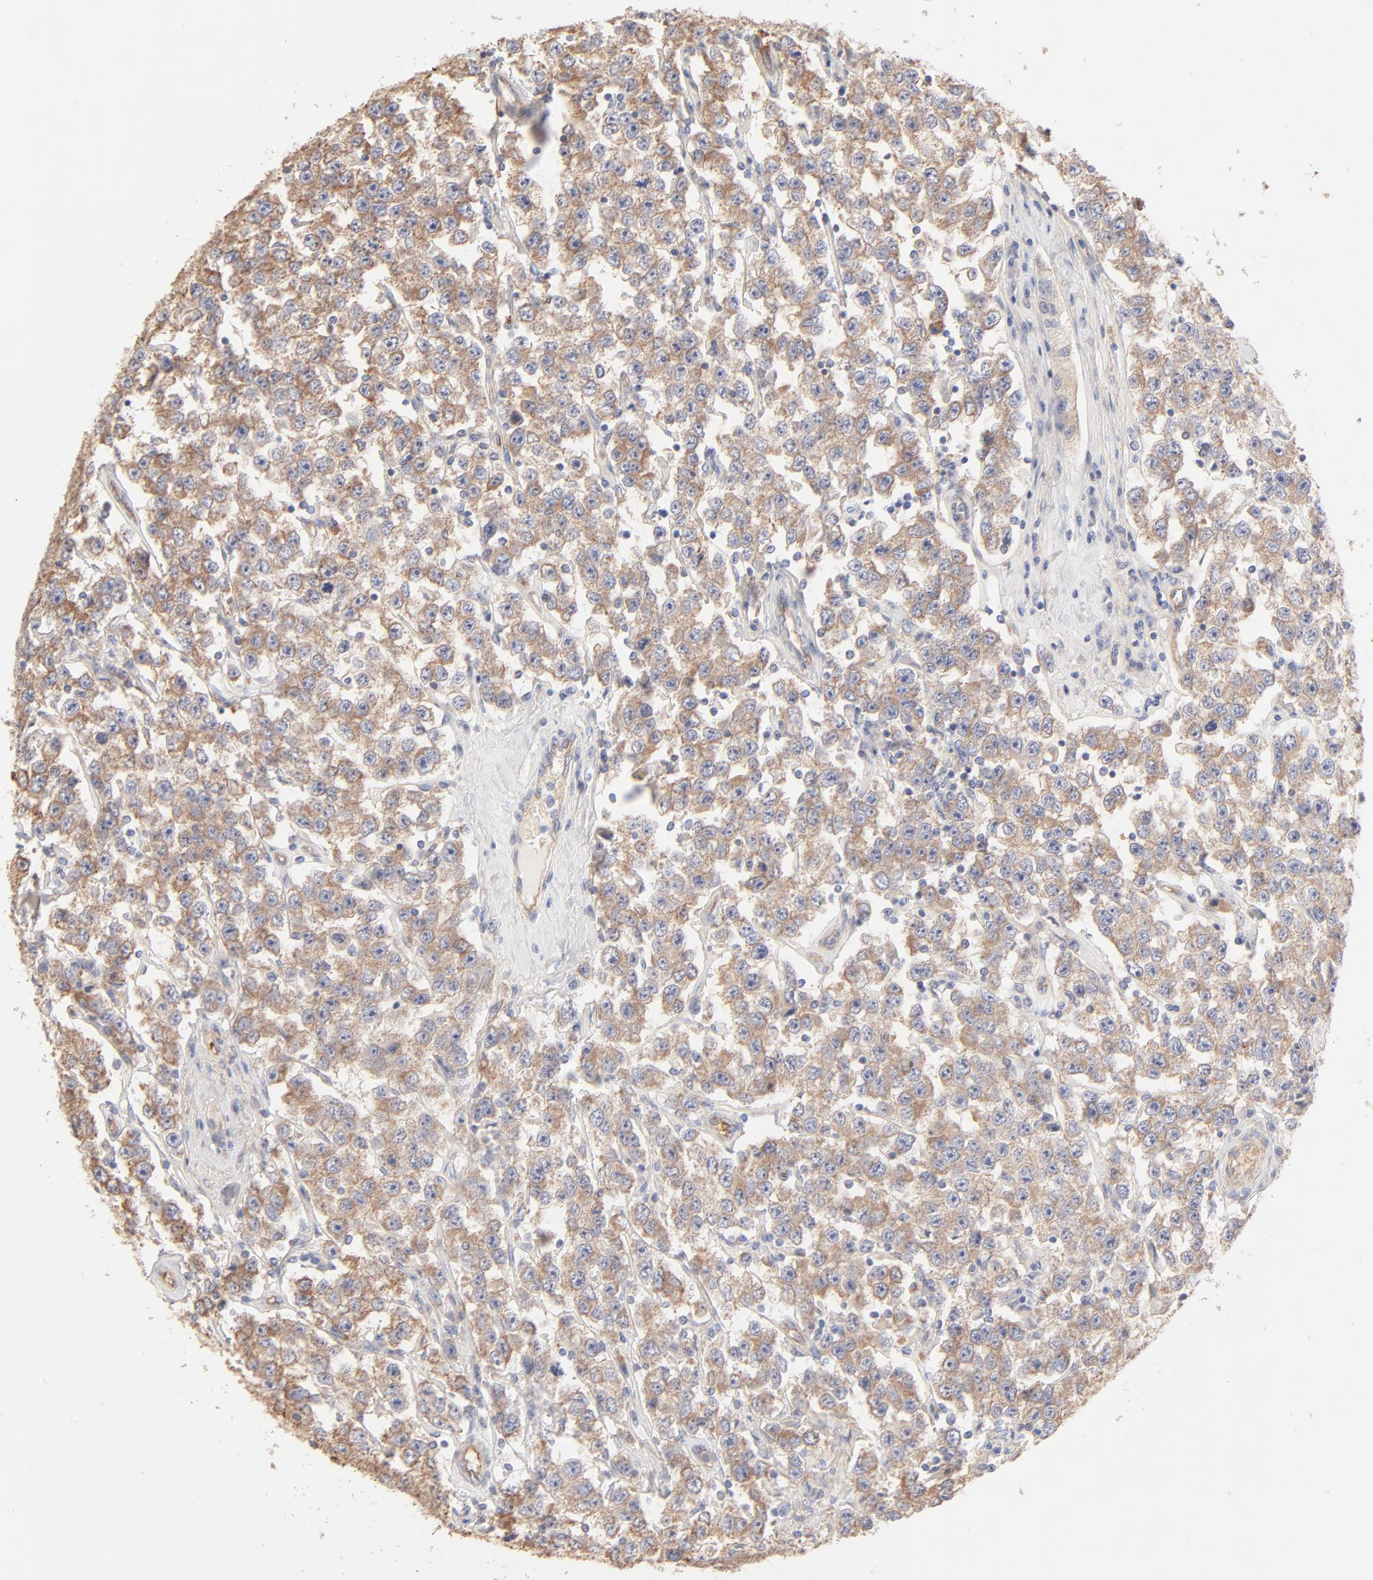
{"staining": {"intensity": "moderate", "quantity": ">75%", "location": "cytoplasmic/membranous"}, "tissue": "testis cancer", "cell_type": "Tumor cells", "image_type": "cancer", "snomed": [{"axis": "morphology", "description": "Seminoma, NOS"}, {"axis": "topography", "description": "Testis"}], "caption": "The image shows immunohistochemical staining of testis cancer. There is moderate cytoplasmic/membranous positivity is appreciated in approximately >75% of tumor cells.", "gene": "SPTB", "patient": {"sex": "male", "age": 52}}